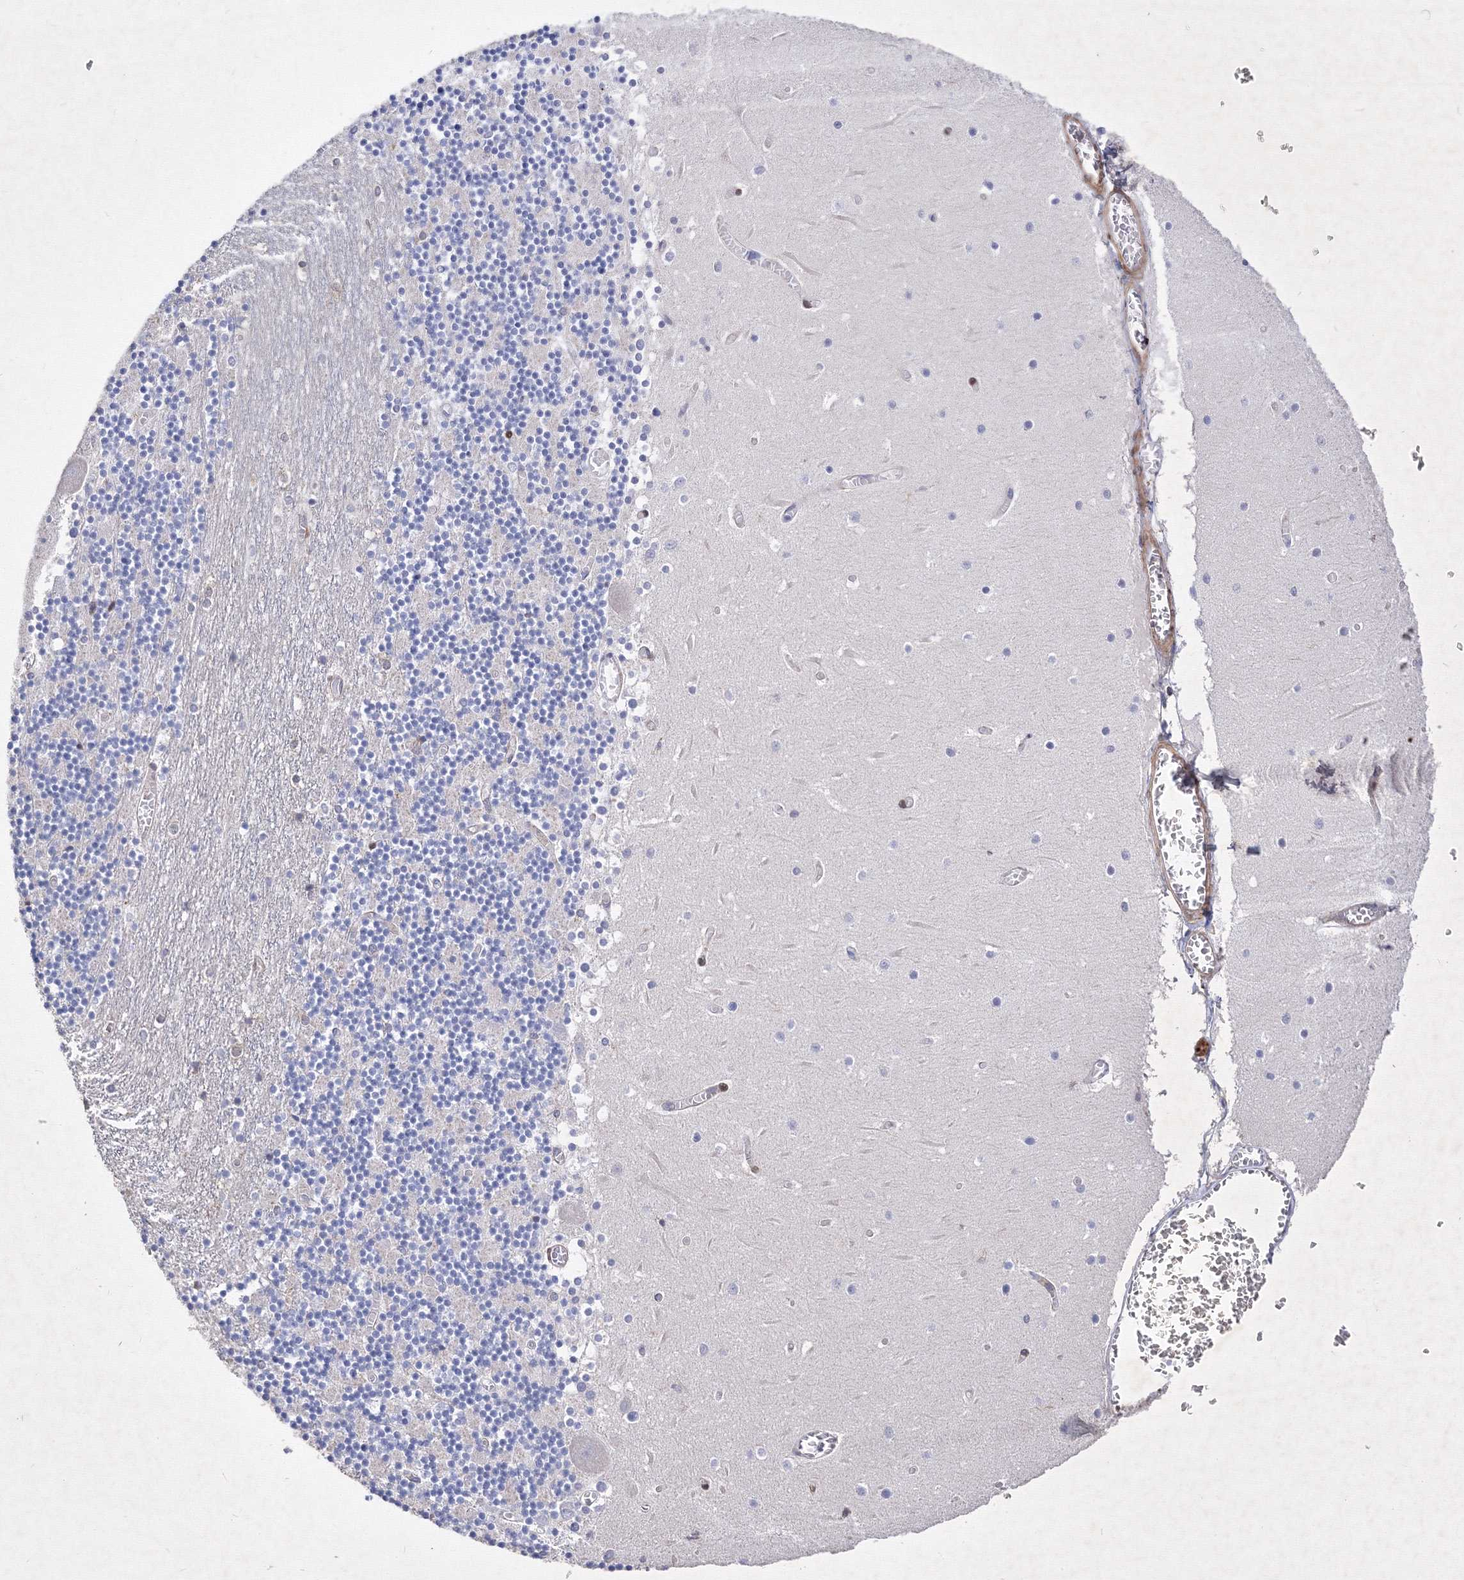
{"staining": {"intensity": "negative", "quantity": "none", "location": "none"}, "tissue": "cerebellum", "cell_type": "Cells in granular layer", "image_type": "normal", "snomed": [{"axis": "morphology", "description": "Normal tissue, NOS"}, {"axis": "topography", "description": "Cerebellum"}], "caption": "Photomicrograph shows no protein staining in cells in granular layer of benign cerebellum.", "gene": "SNX18", "patient": {"sex": "female", "age": 28}}